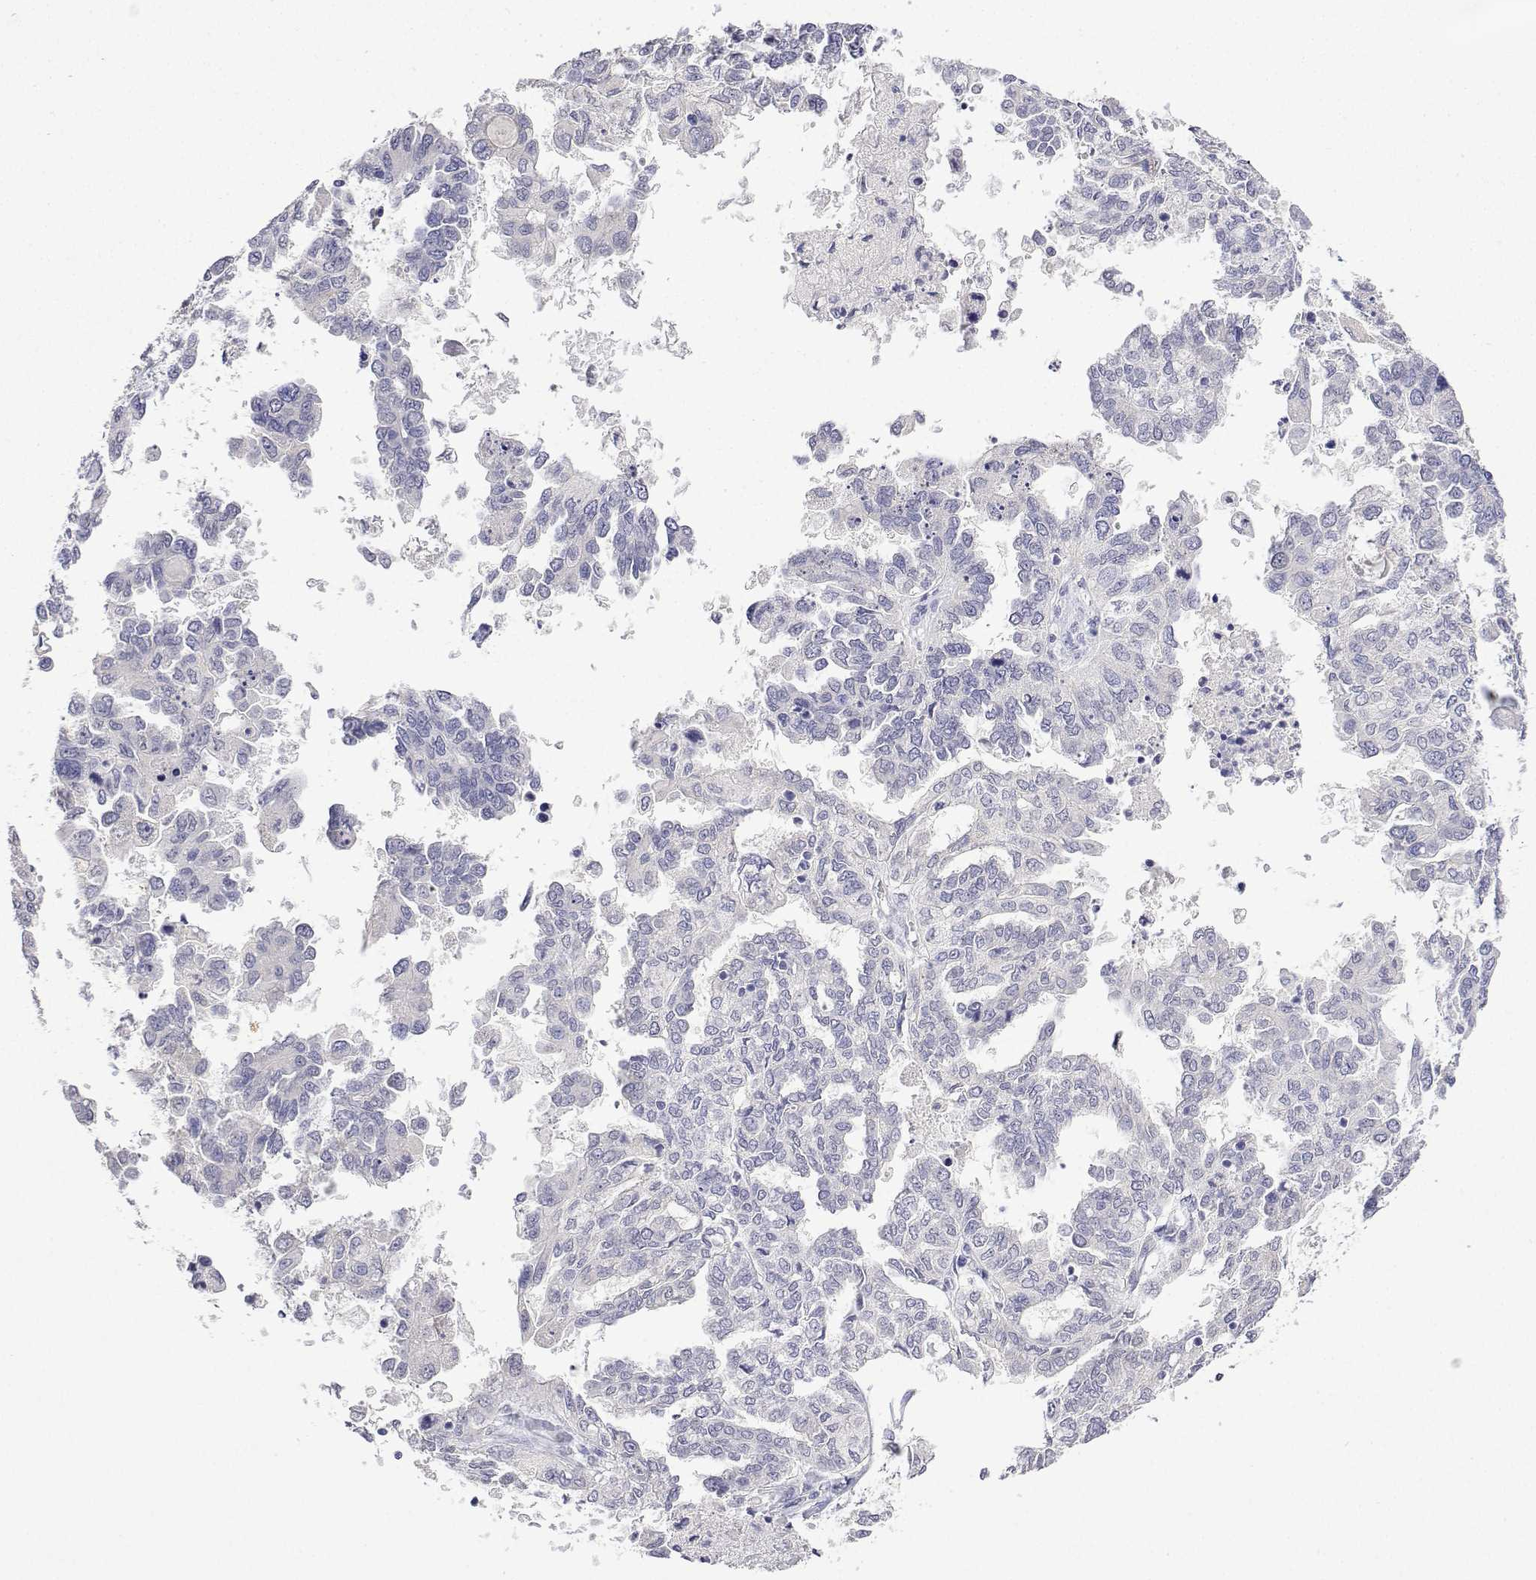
{"staining": {"intensity": "negative", "quantity": "none", "location": "none"}, "tissue": "ovarian cancer", "cell_type": "Tumor cells", "image_type": "cancer", "snomed": [{"axis": "morphology", "description": "Cystadenocarcinoma, serous, NOS"}, {"axis": "topography", "description": "Ovary"}], "caption": "This is an immunohistochemistry histopathology image of ovarian serous cystadenocarcinoma. There is no expression in tumor cells.", "gene": "PLCB1", "patient": {"sex": "female", "age": 53}}